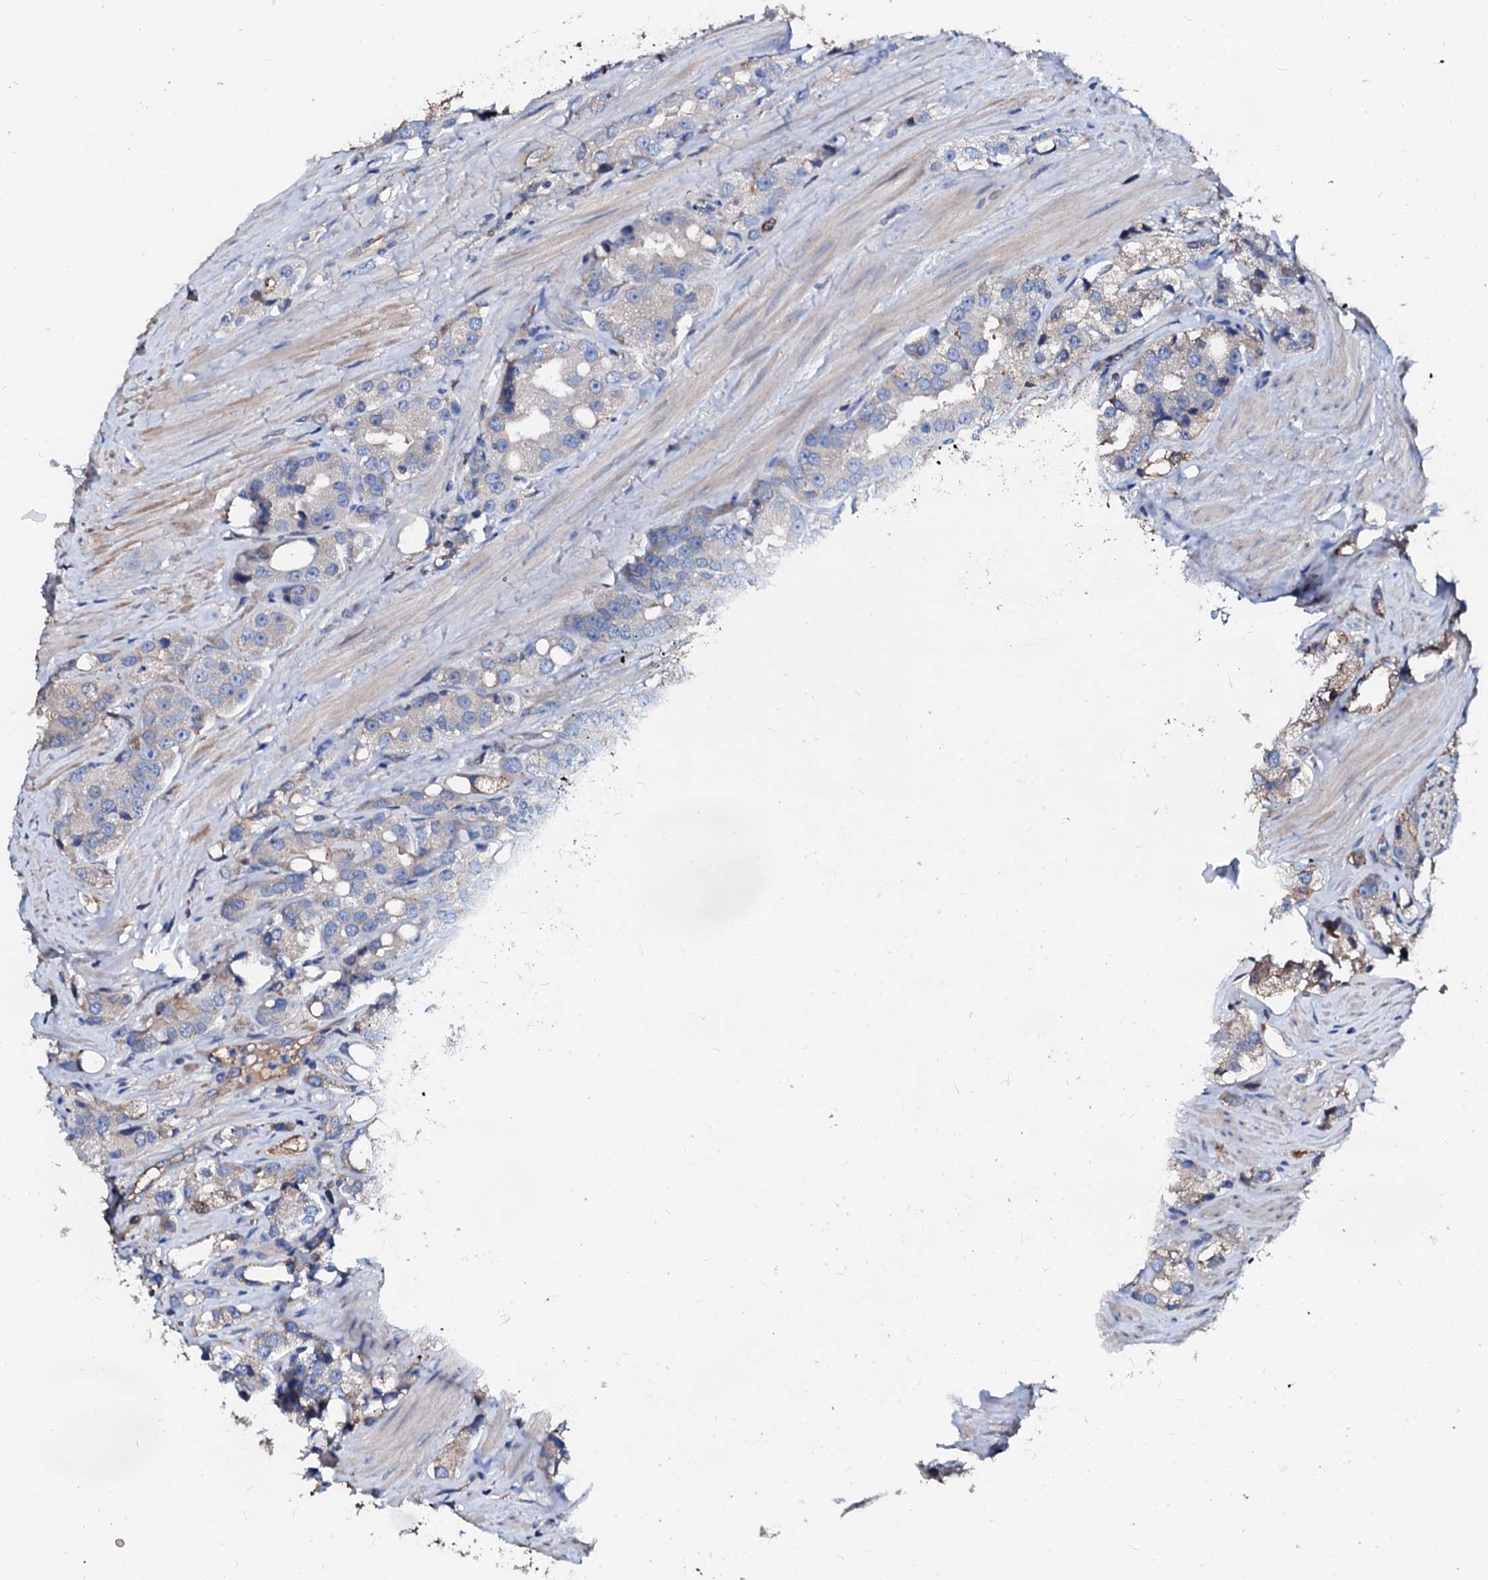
{"staining": {"intensity": "negative", "quantity": "none", "location": "none"}, "tissue": "prostate cancer", "cell_type": "Tumor cells", "image_type": "cancer", "snomed": [{"axis": "morphology", "description": "Adenocarcinoma, NOS"}, {"axis": "topography", "description": "Prostate"}], "caption": "This micrograph is of prostate adenocarcinoma stained with immunohistochemistry to label a protein in brown with the nuclei are counter-stained blue. There is no positivity in tumor cells.", "gene": "CSKMT", "patient": {"sex": "male", "age": 79}}